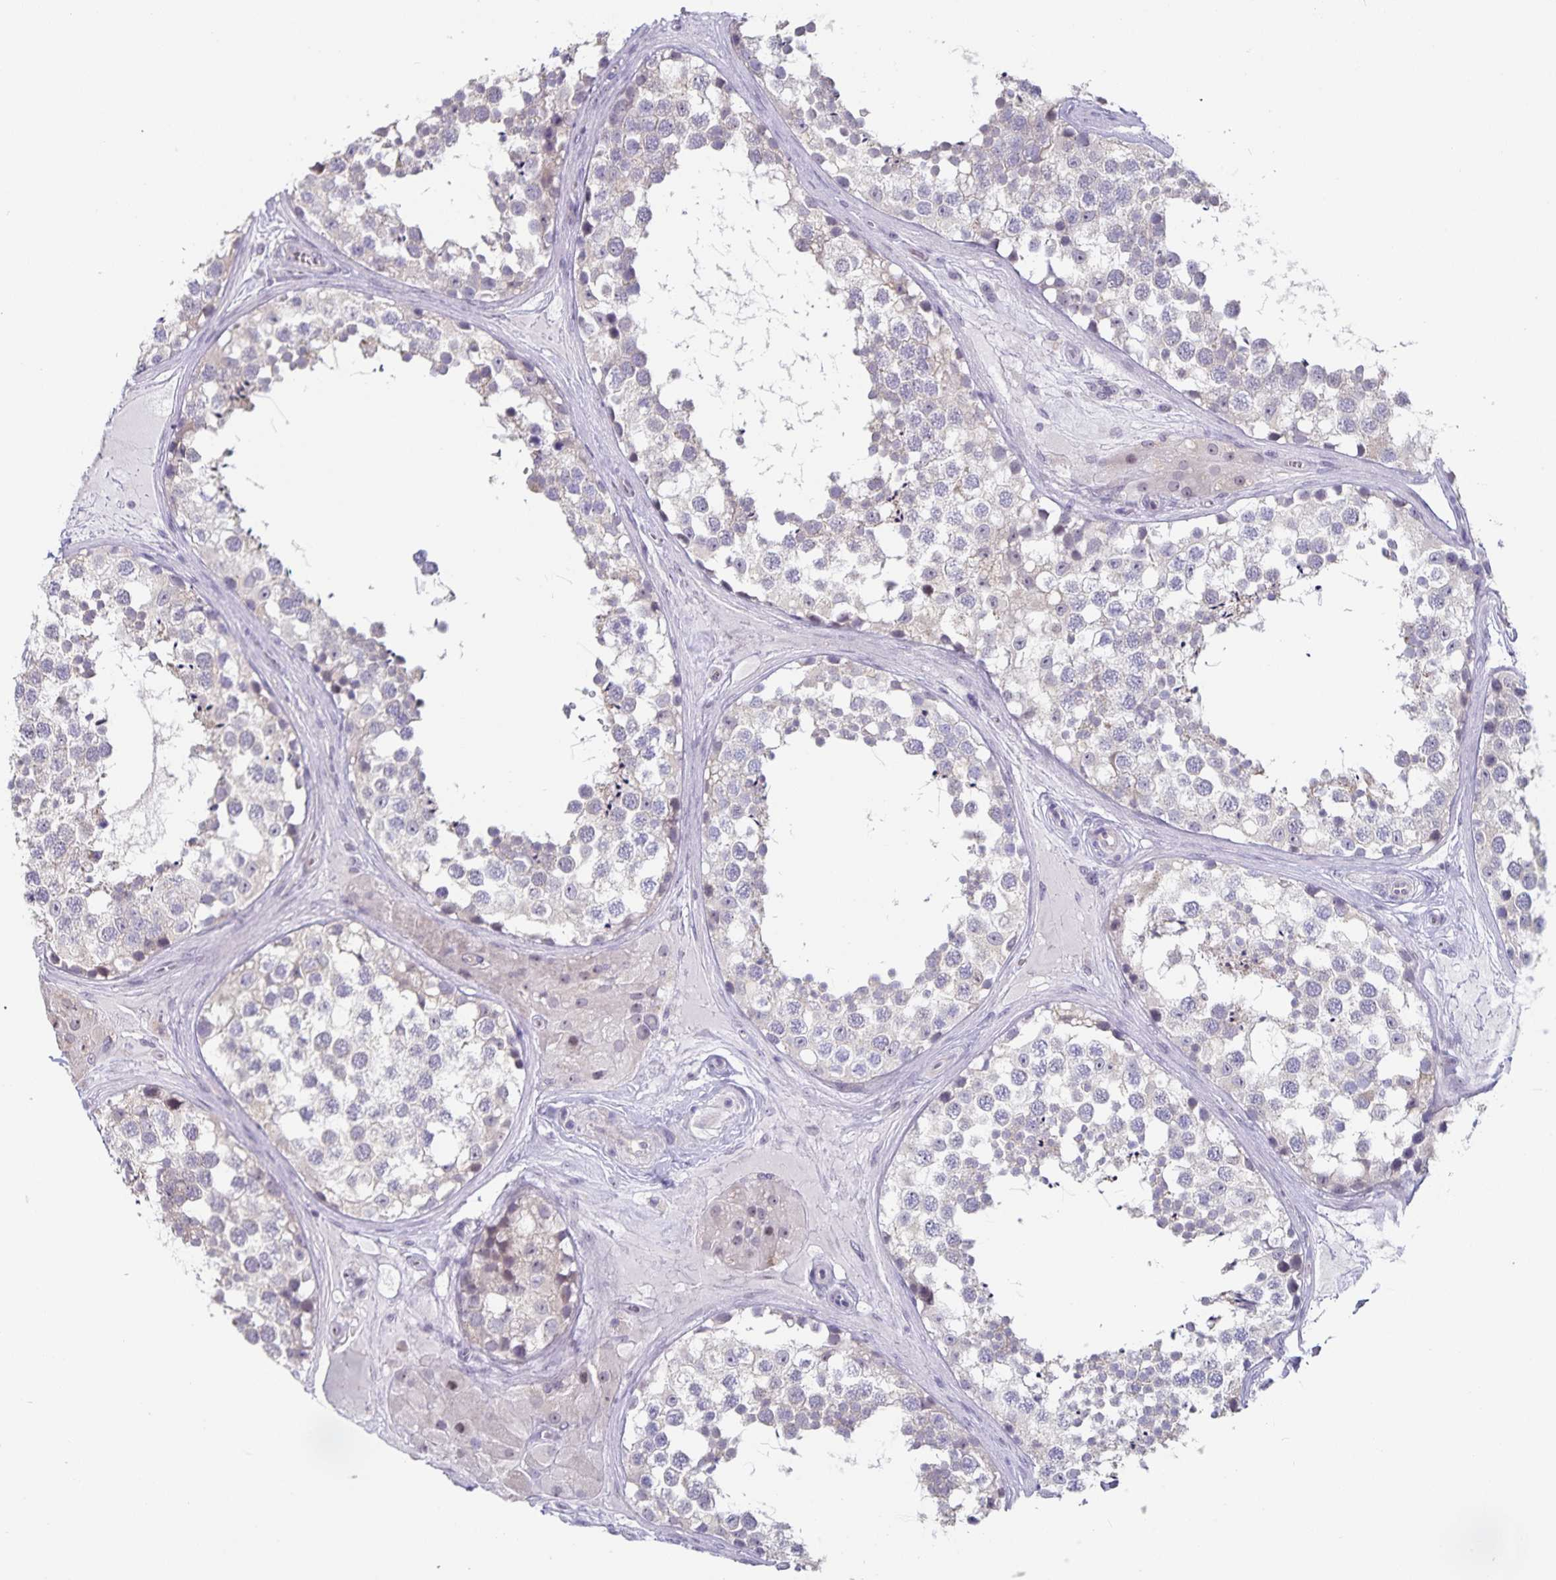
{"staining": {"intensity": "negative", "quantity": "none", "location": "none"}, "tissue": "testis", "cell_type": "Cells in seminiferous ducts", "image_type": "normal", "snomed": [{"axis": "morphology", "description": "Normal tissue, NOS"}, {"axis": "morphology", "description": "Seminoma, NOS"}, {"axis": "topography", "description": "Testis"}], "caption": "Immunohistochemistry (IHC) histopathology image of normal testis: testis stained with DAB shows no significant protein expression in cells in seminiferous ducts.", "gene": "DNAH9", "patient": {"sex": "male", "age": 65}}